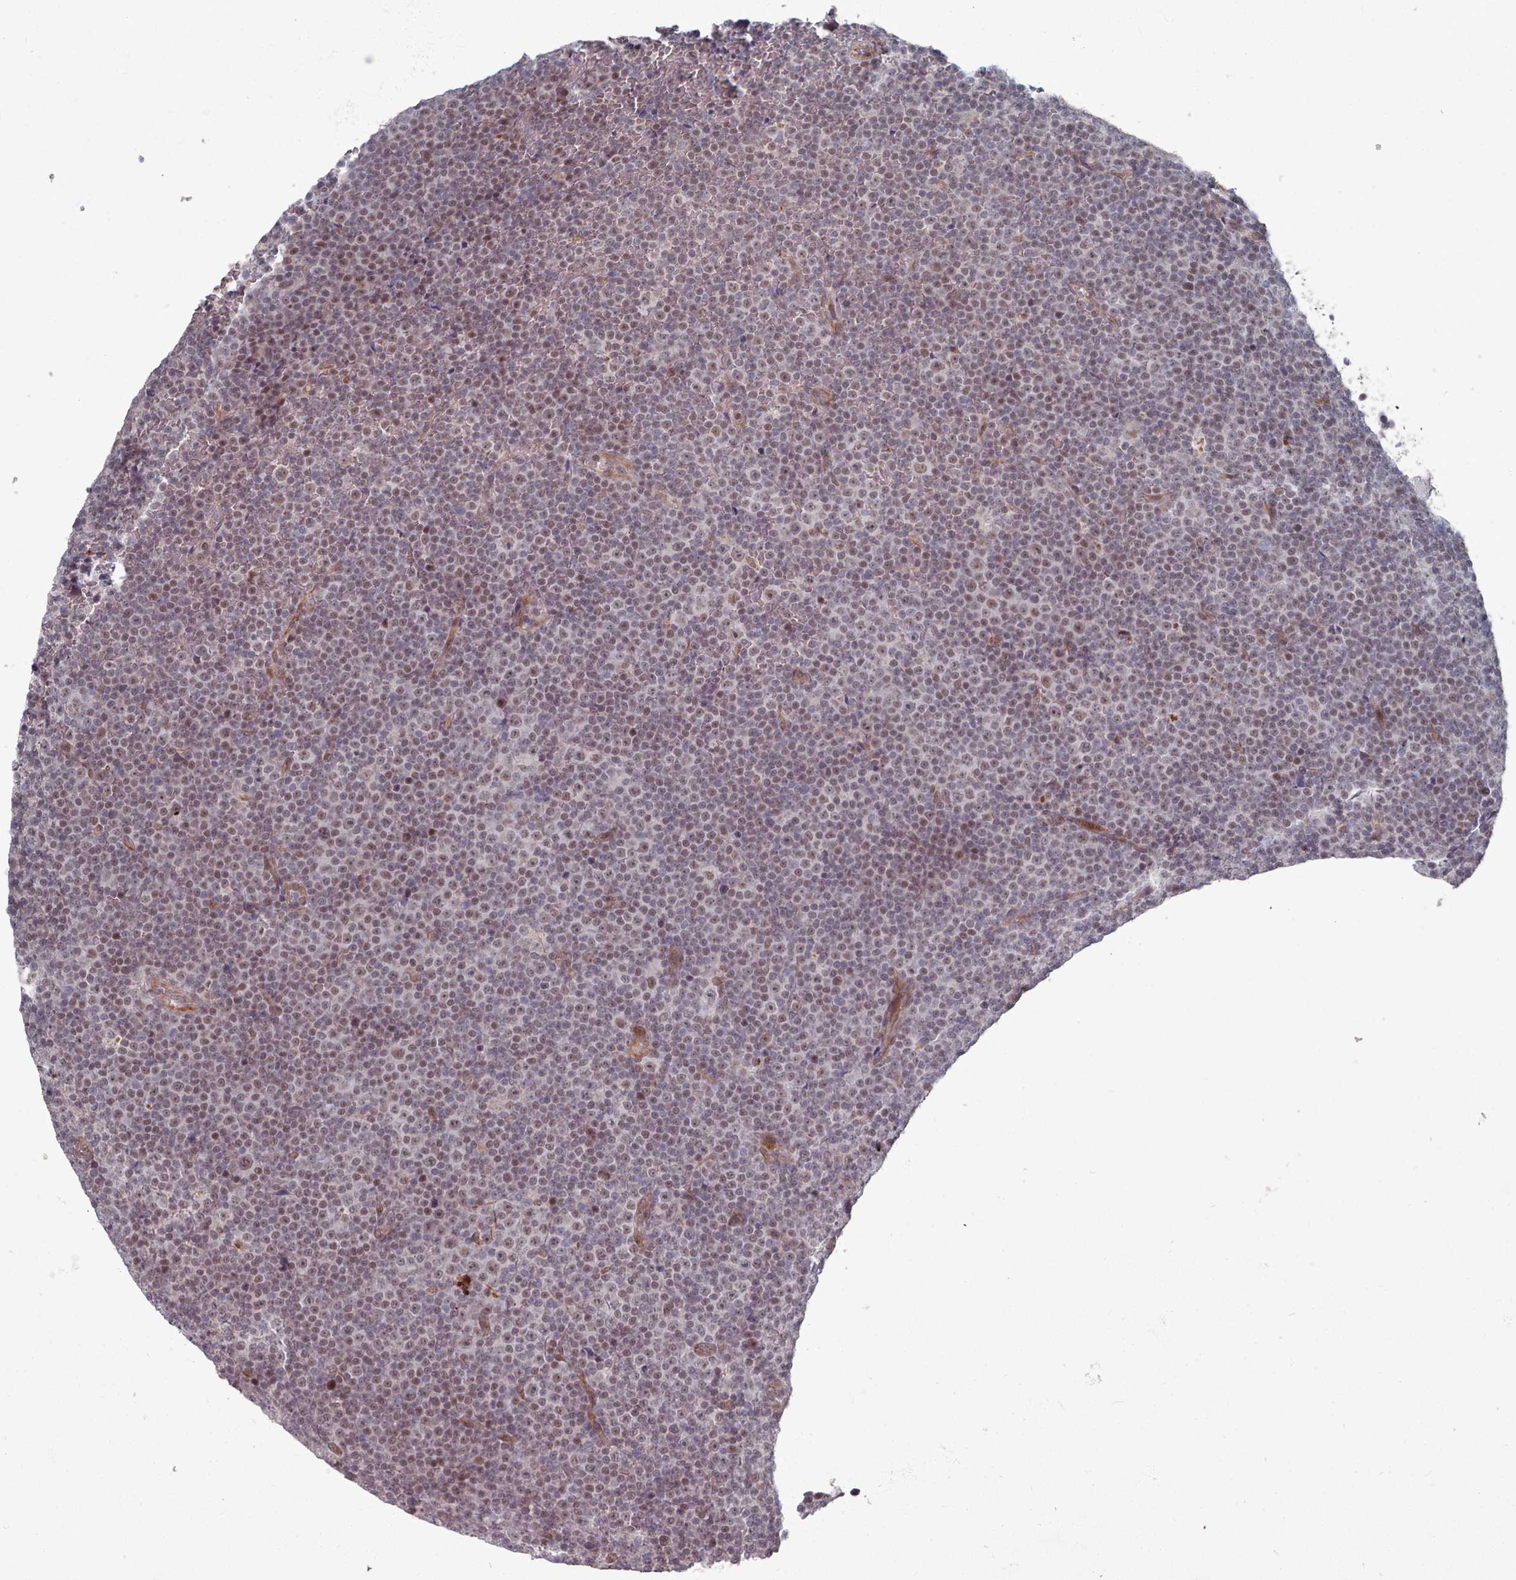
{"staining": {"intensity": "weak", "quantity": "<25%", "location": "nuclear"}, "tissue": "lymphoma", "cell_type": "Tumor cells", "image_type": "cancer", "snomed": [{"axis": "morphology", "description": "Malignant lymphoma, non-Hodgkin's type, Low grade"}, {"axis": "topography", "description": "Lymph node"}], "caption": "The immunohistochemistry (IHC) photomicrograph has no significant staining in tumor cells of malignant lymphoma, non-Hodgkin's type (low-grade) tissue.", "gene": "CPSF4", "patient": {"sex": "female", "age": 67}}